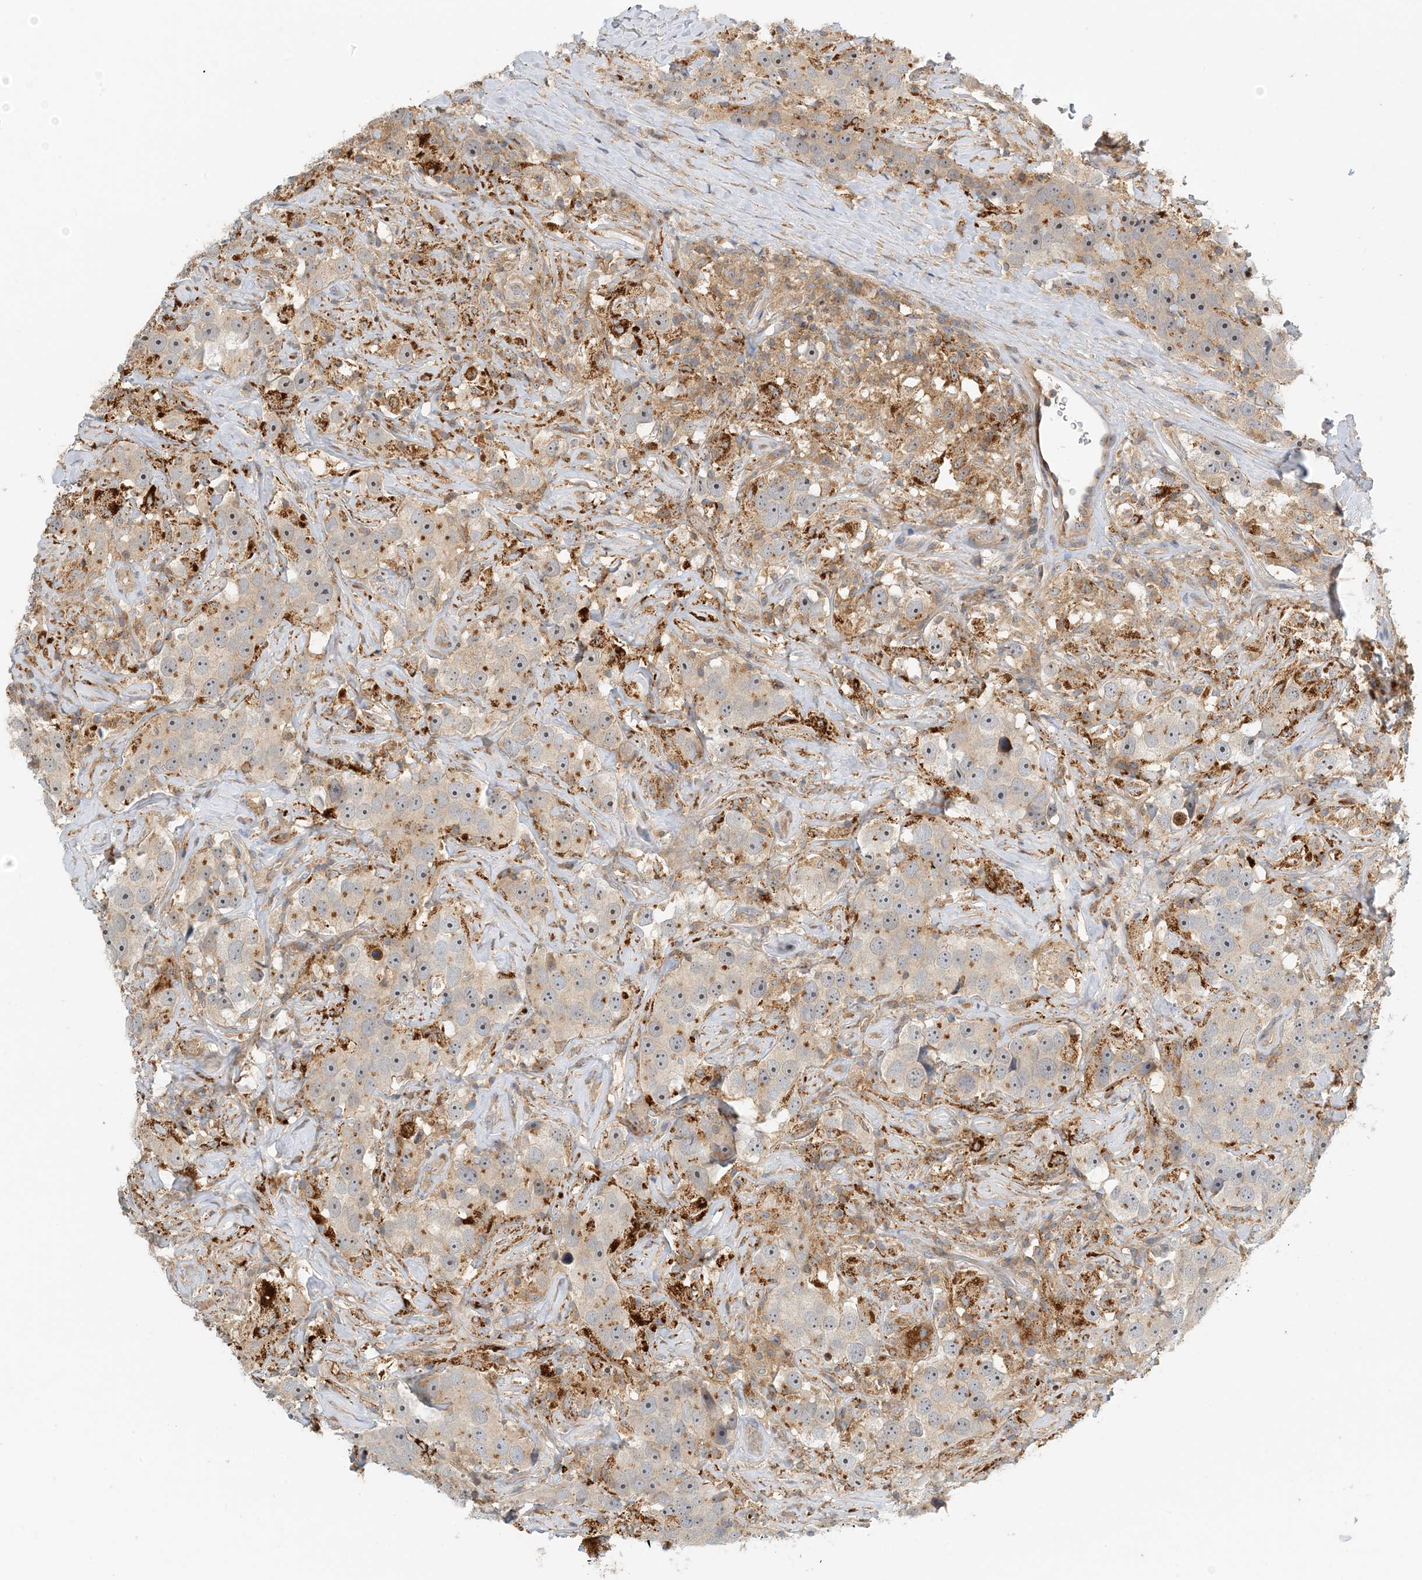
{"staining": {"intensity": "weak", "quantity": "<25%", "location": "cytoplasmic/membranous"}, "tissue": "testis cancer", "cell_type": "Tumor cells", "image_type": "cancer", "snomed": [{"axis": "morphology", "description": "Seminoma, NOS"}, {"axis": "topography", "description": "Testis"}], "caption": "High magnification brightfield microscopy of testis seminoma stained with DAB (3,3'-diaminobenzidine) (brown) and counterstained with hematoxylin (blue): tumor cells show no significant positivity.", "gene": "COLEC11", "patient": {"sex": "male", "age": 49}}